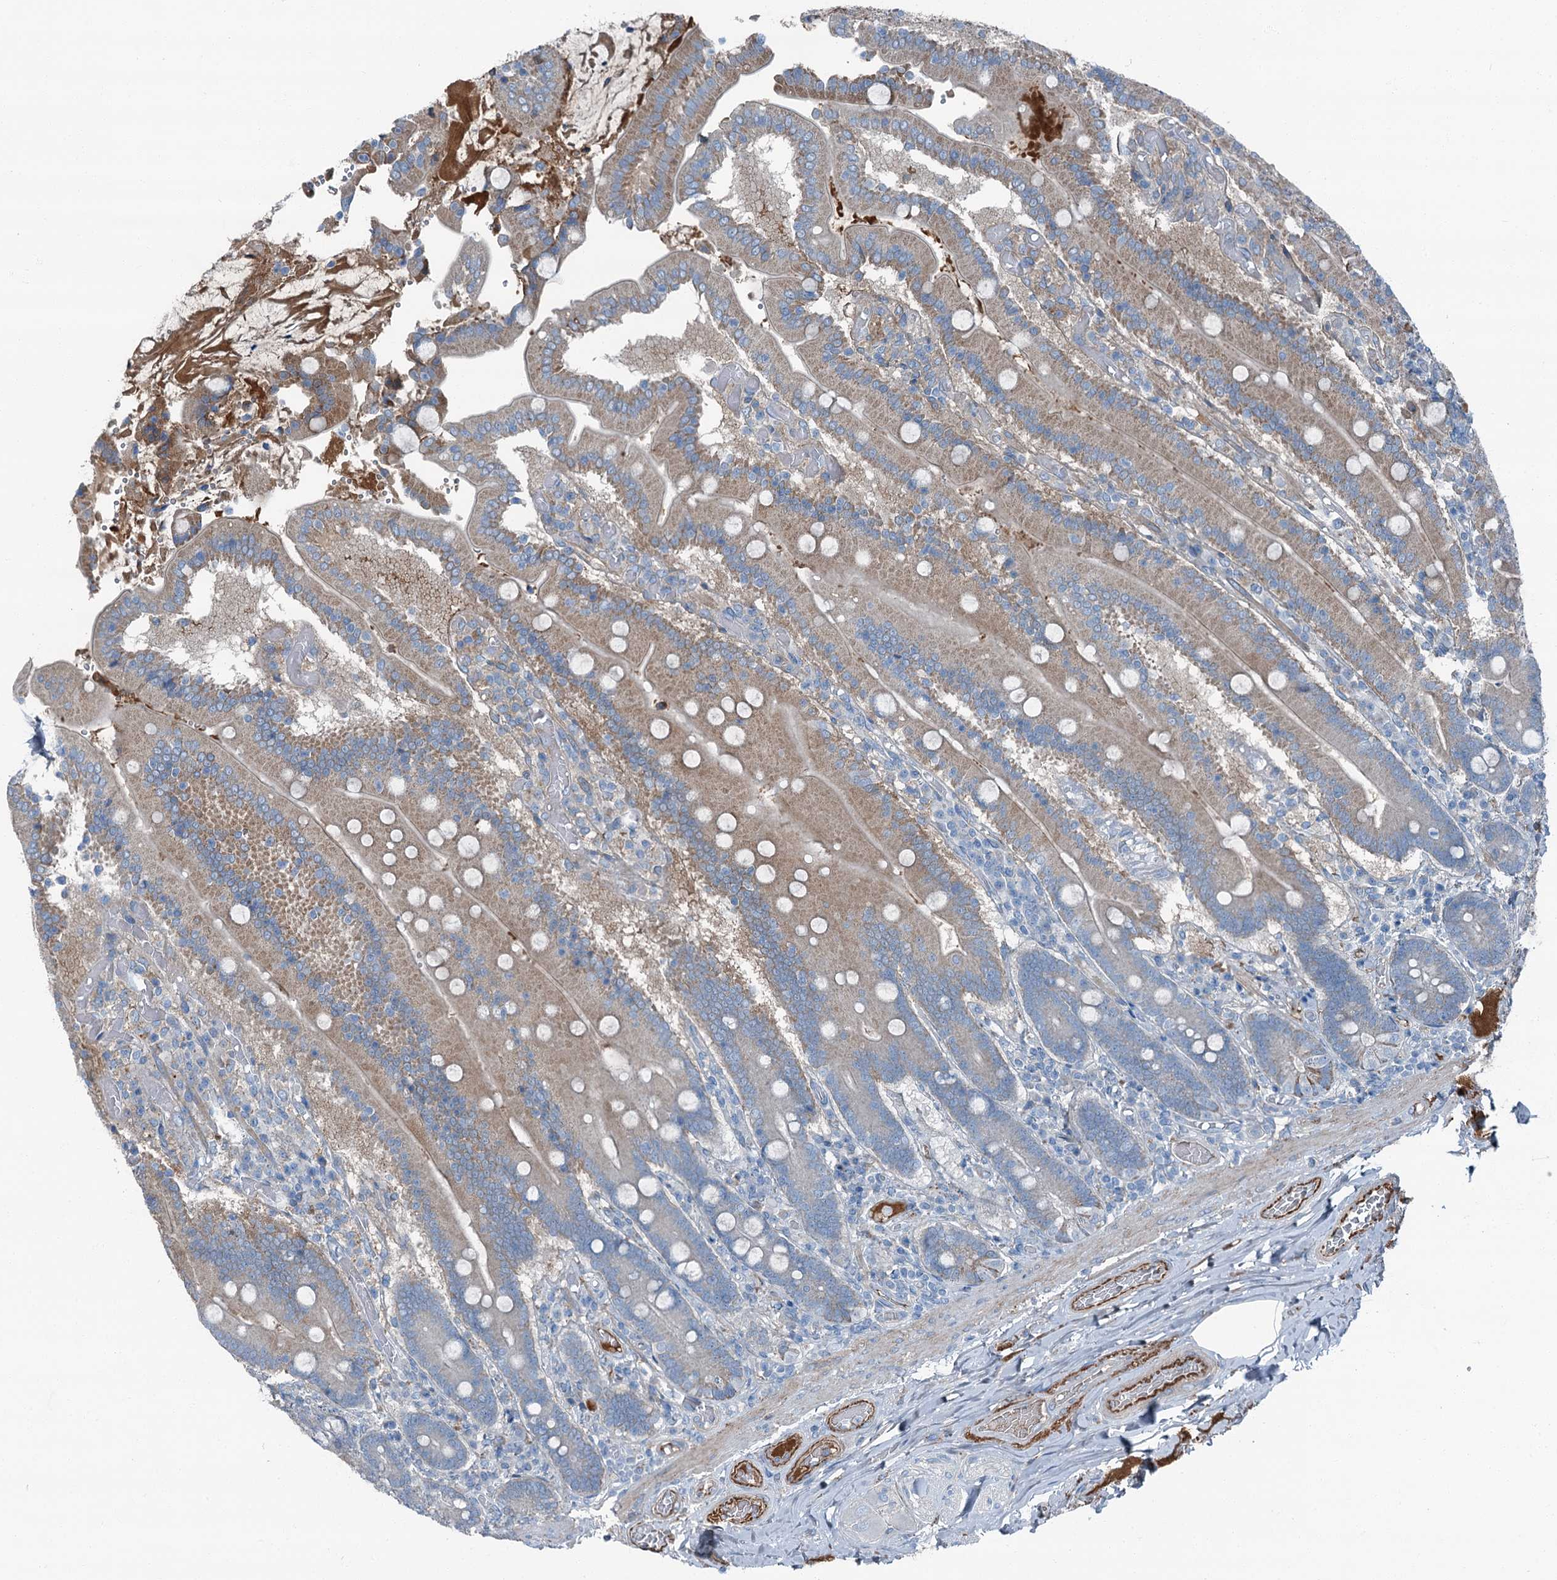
{"staining": {"intensity": "moderate", "quantity": "25%-75%", "location": "cytoplasmic/membranous"}, "tissue": "duodenum", "cell_type": "Glandular cells", "image_type": "normal", "snomed": [{"axis": "morphology", "description": "Normal tissue, NOS"}, {"axis": "topography", "description": "Duodenum"}], "caption": "Protein analysis of unremarkable duodenum exhibits moderate cytoplasmic/membranous expression in approximately 25%-75% of glandular cells.", "gene": "AXL", "patient": {"sex": "female", "age": 62}}